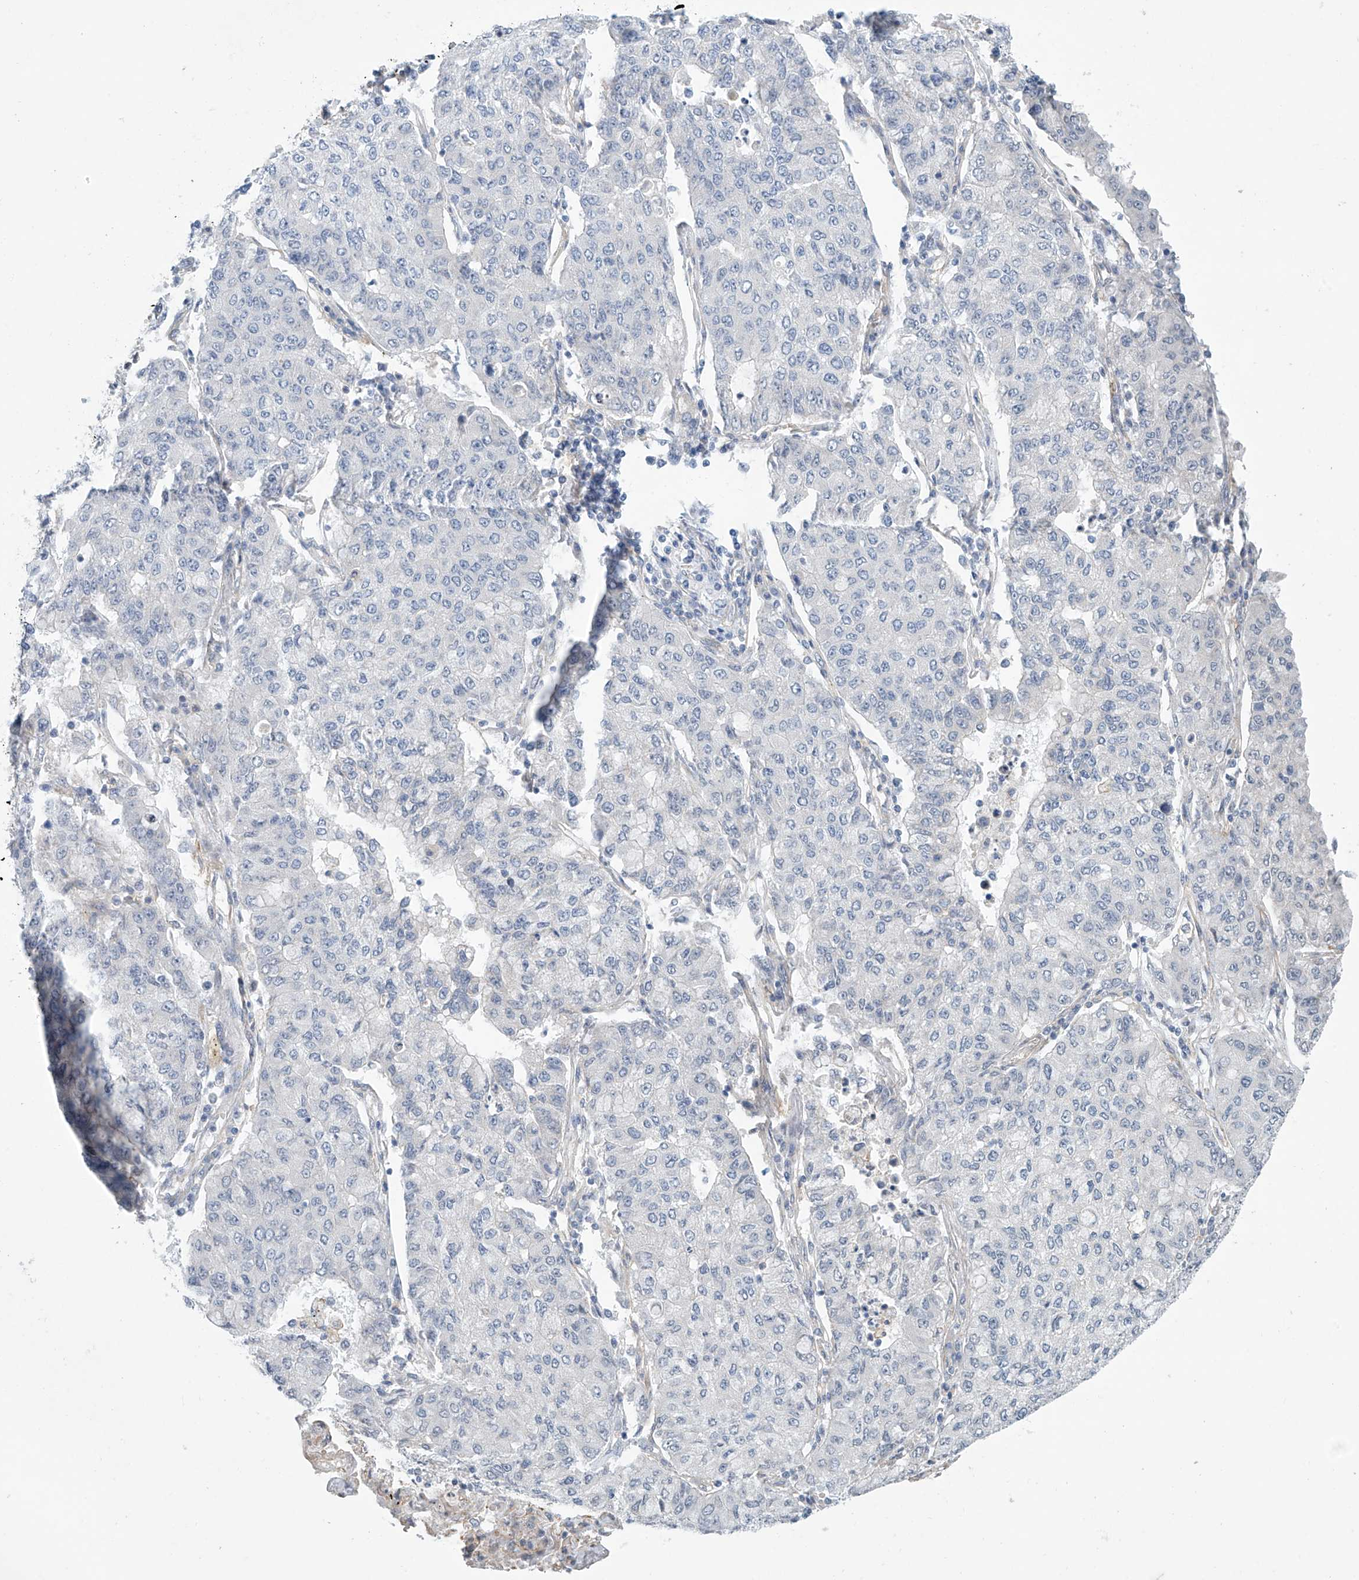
{"staining": {"intensity": "negative", "quantity": "none", "location": "none"}, "tissue": "lung cancer", "cell_type": "Tumor cells", "image_type": "cancer", "snomed": [{"axis": "morphology", "description": "Squamous cell carcinoma, NOS"}, {"axis": "topography", "description": "Lung"}], "caption": "Human squamous cell carcinoma (lung) stained for a protein using immunohistochemistry (IHC) exhibits no positivity in tumor cells.", "gene": "ABHD13", "patient": {"sex": "male", "age": 74}}